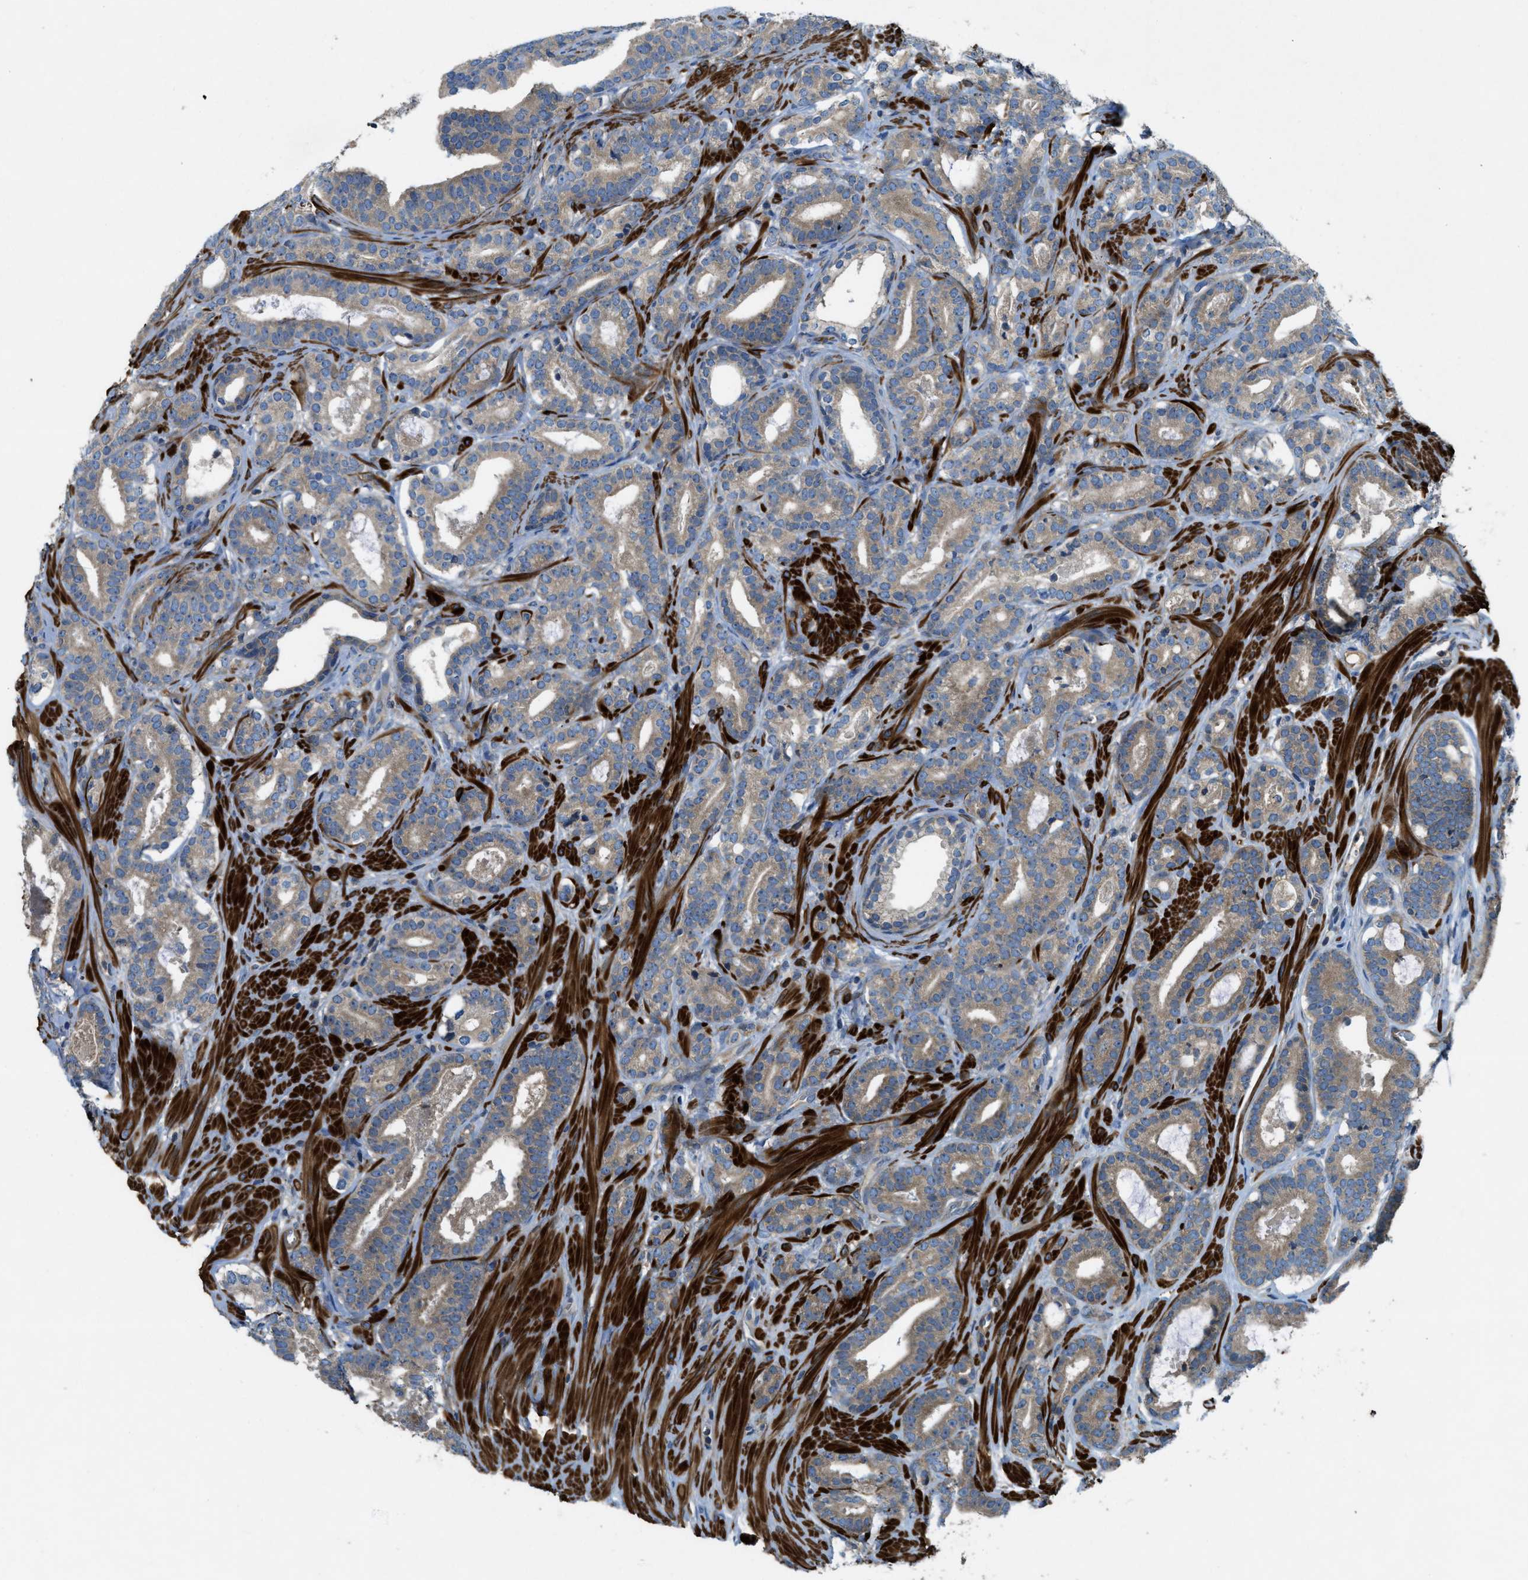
{"staining": {"intensity": "moderate", "quantity": ">75%", "location": "cytoplasmic/membranous"}, "tissue": "prostate cancer", "cell_type": "Tumor cells", "image_type": "cancer", "snomed": [{"axis": "morphology", "description": "Adenocarcinoma, High grade"}, {"axis": "topography", "description": "Prostate"}], "caption": "Immunohistochemical staining of human prostate high-grade adenocarcinoma demonstrates medium levels of moderate cytoplasmic/membranous protein positivity in approximately >75% of tumor cells.", "gene": "VEZT", "patient": {"sex": "male", "age": 60}}